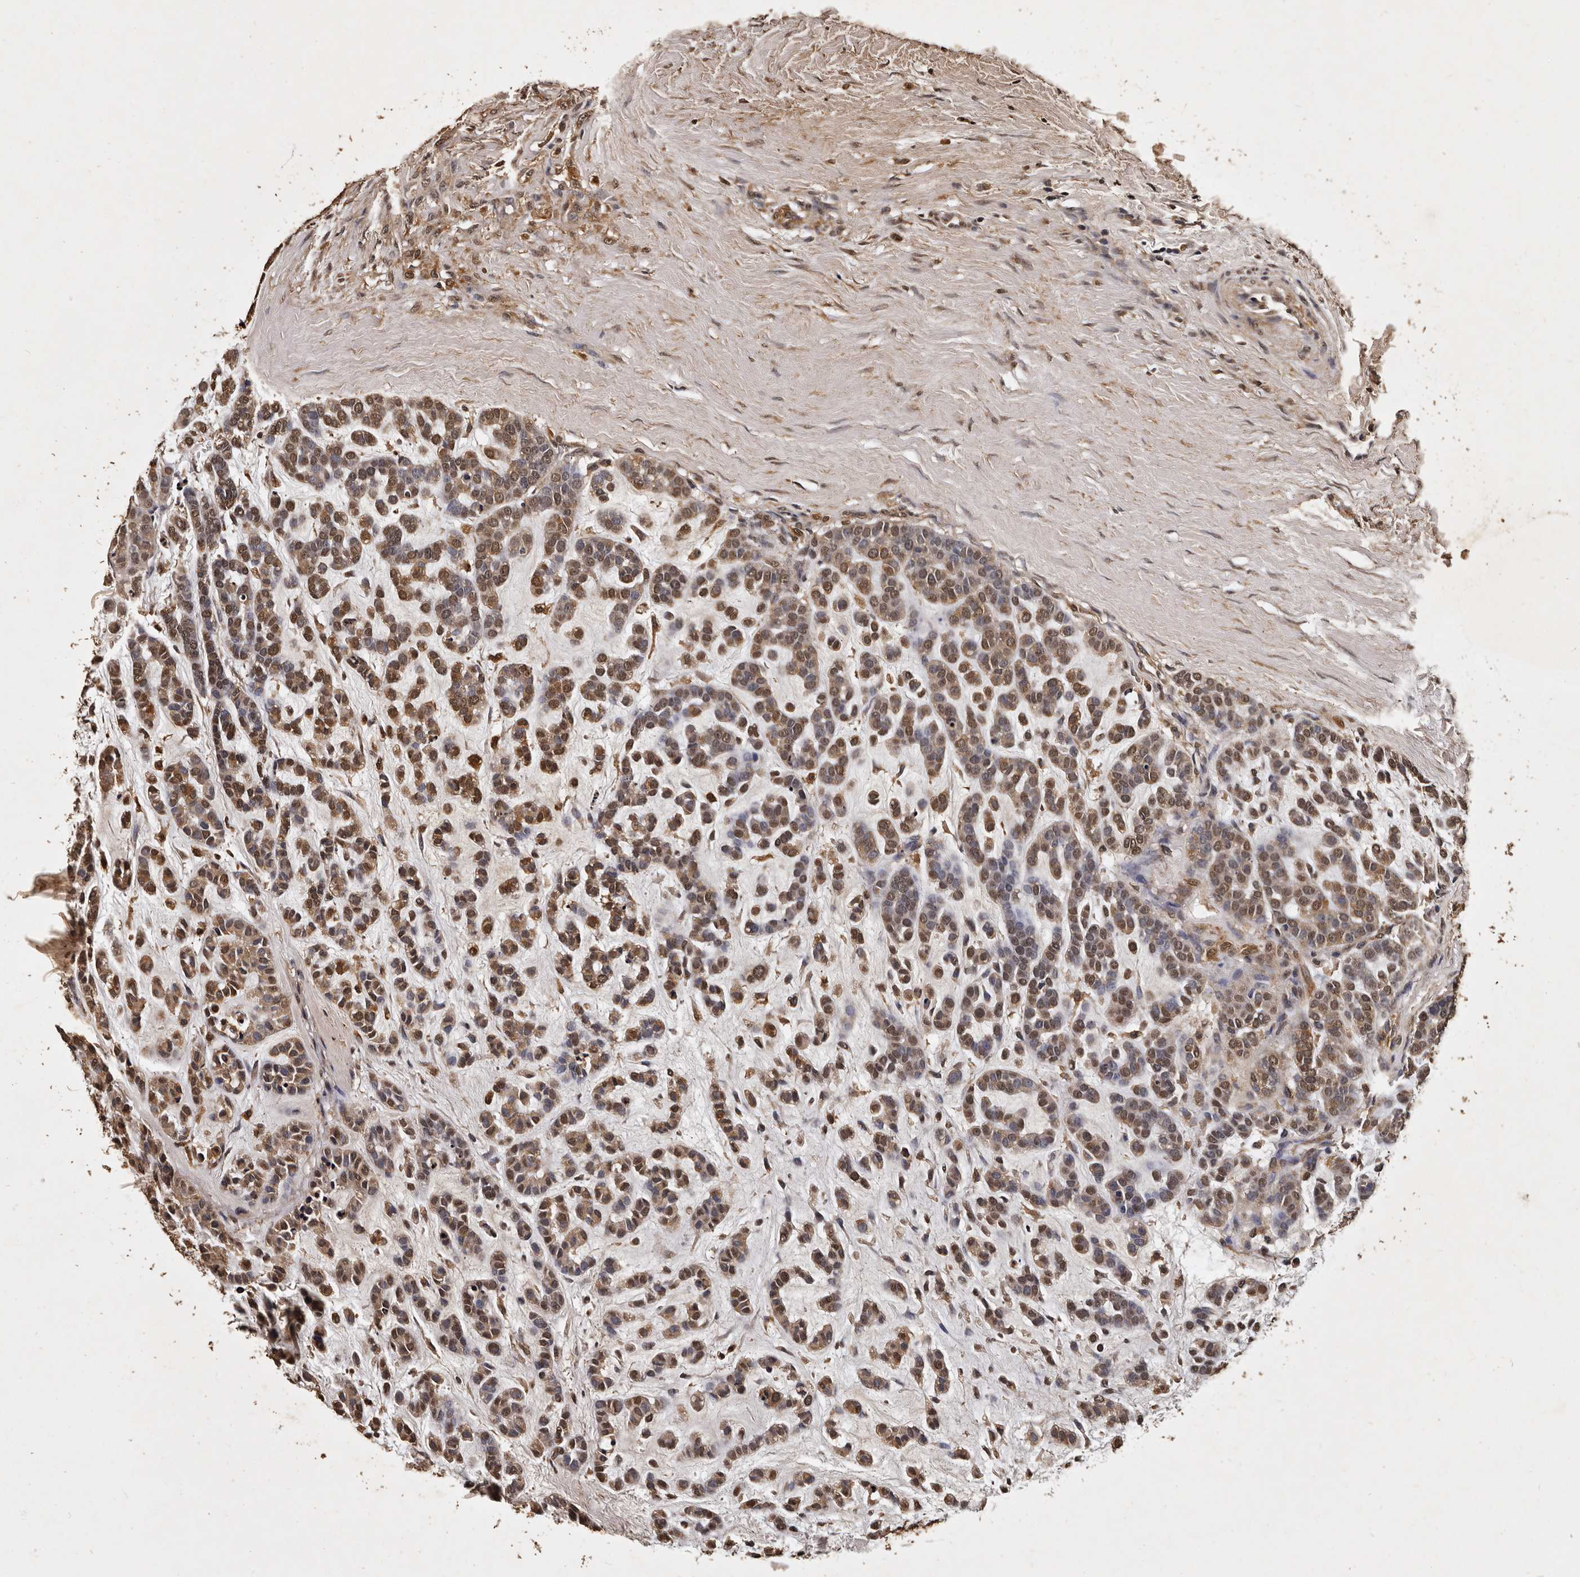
{"staining": {"intensity": "moderate", "quantity": ">75%", "location": "cytoplasmic/membranous,nuclear"}, "tissue": "head and neck cancer", "cell_type": "Tumor cells", "image_type": "cancer", "snomed": [{"axis": "morphology", "description": "Adenocarcinoma, NOS"}, {"axis": "morphology", "description": "Adenoma, NOS"}, {"axis": "topography", "description": "Head-Neck"}], "caption": "Protein staining of adenoma (head and neck) tissue demonstrates moderate cytoplasmic/membranous and nuclear expression in approximately >75% of tumor cells.", "gene": "PARS2", "patient": {"sex": "female", "age": 55}}